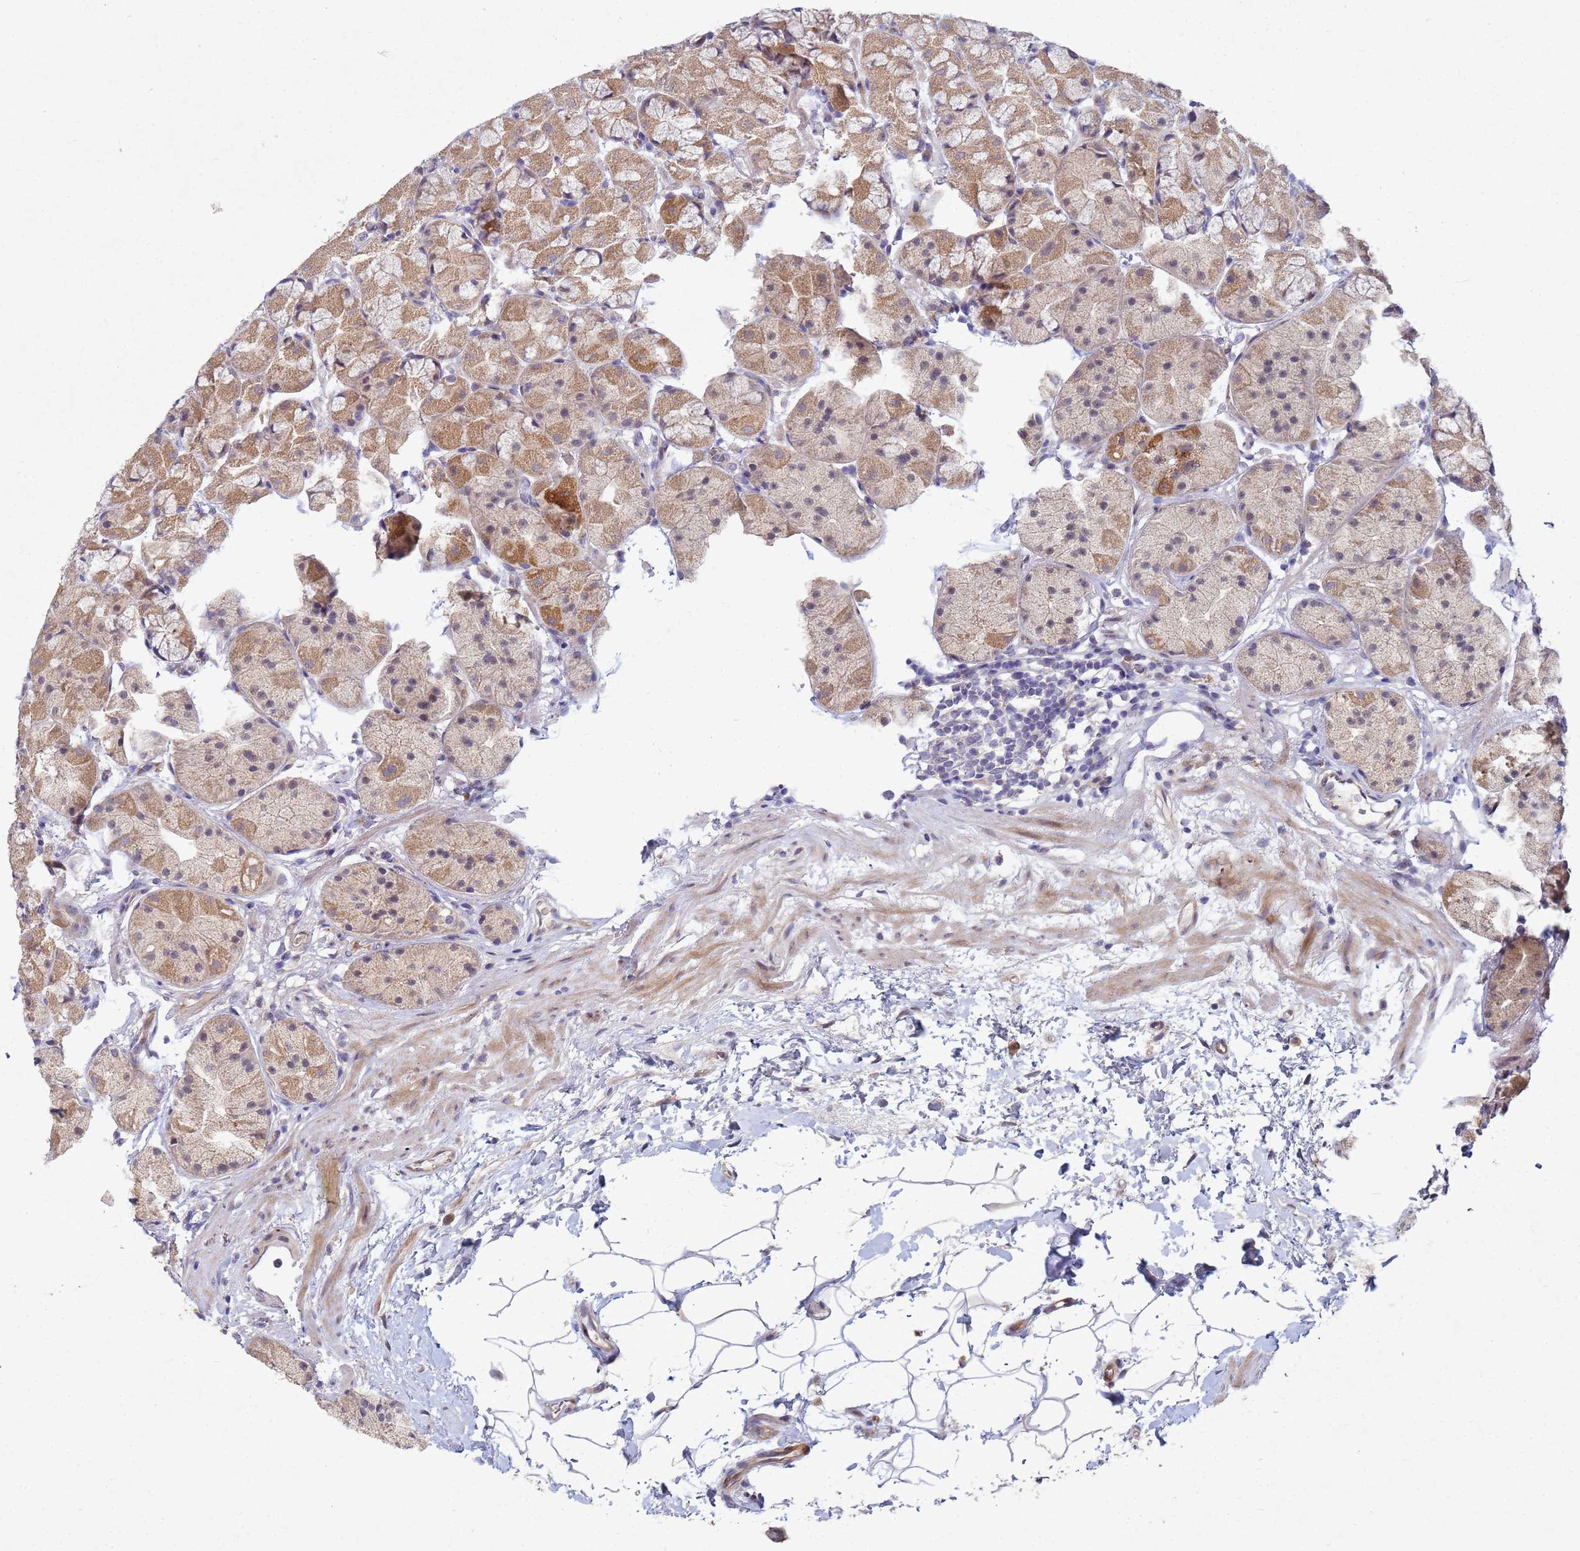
{"staining": {"intensity": "moderate", "quantity": ">75%", "location": "cytoplasmic/membranous"}, "tissue": "stomach", "cell_type": "Glandular cells", "image_type": "normal", "snomed": [{"axis": "morphology", "description": "Normal tissue, NOS"}, {"axis": "topography", "description": "Stomach"}], "caption": "Immunohistochemistry (IHC) (DAB (3,3'-diaminobenzidine)) staining of normal human stomach displays moderate cytoplasmic/membranous protein staining in about >75% of glandular cells. (DAB (3,3'-diaminobenzidine) IHC with brightfield microscopy, high magnification).", "gene": "TNPO2", "patient": {"sex": "male", "age": 57}}